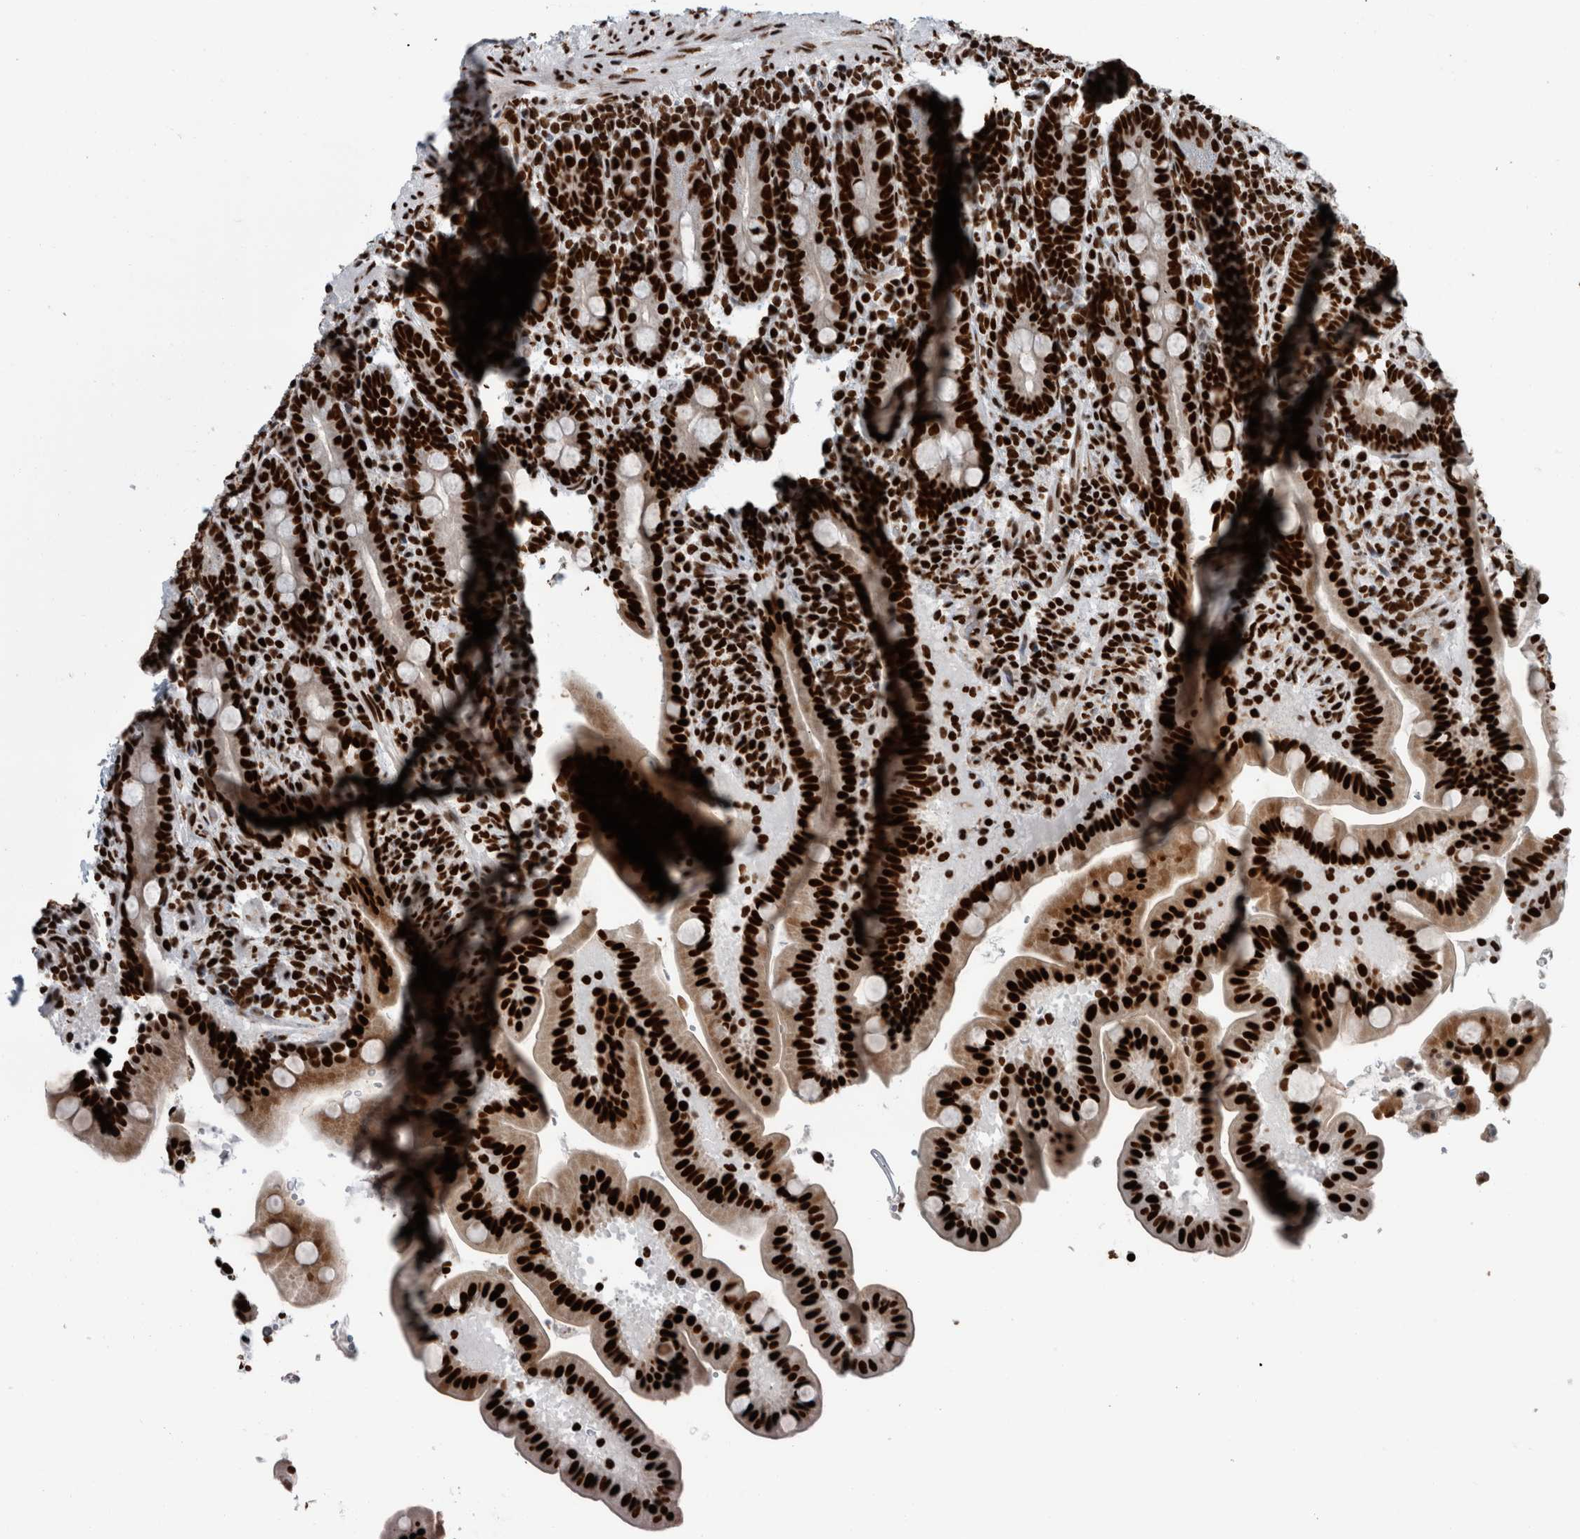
{"staining": {"intensity": "strong", "quantity": ">75%", "location": "nuclear"}, "tissue": "duodenum", "cell_type": "Glandular cells", "image_type": "normal", "snomed": [{"axis": "morphology", "description": "Normal tissue, NOS"}, {"axis": "topography", "description": "Duodenum"}], "caption": "An IHC image of unremarkable tissue is shown. Protein staining in brown labels strong nuclear positivity in duodenum within glandular cells. The staining is performed using DAB (3,3'-diaminobenzidine) brown chromogen to label protein expression. The nuclei are counter-stained blue using hematoxylin.", "gene": "DNMT3A", "patient": {"sex": "male", "age": 54}}